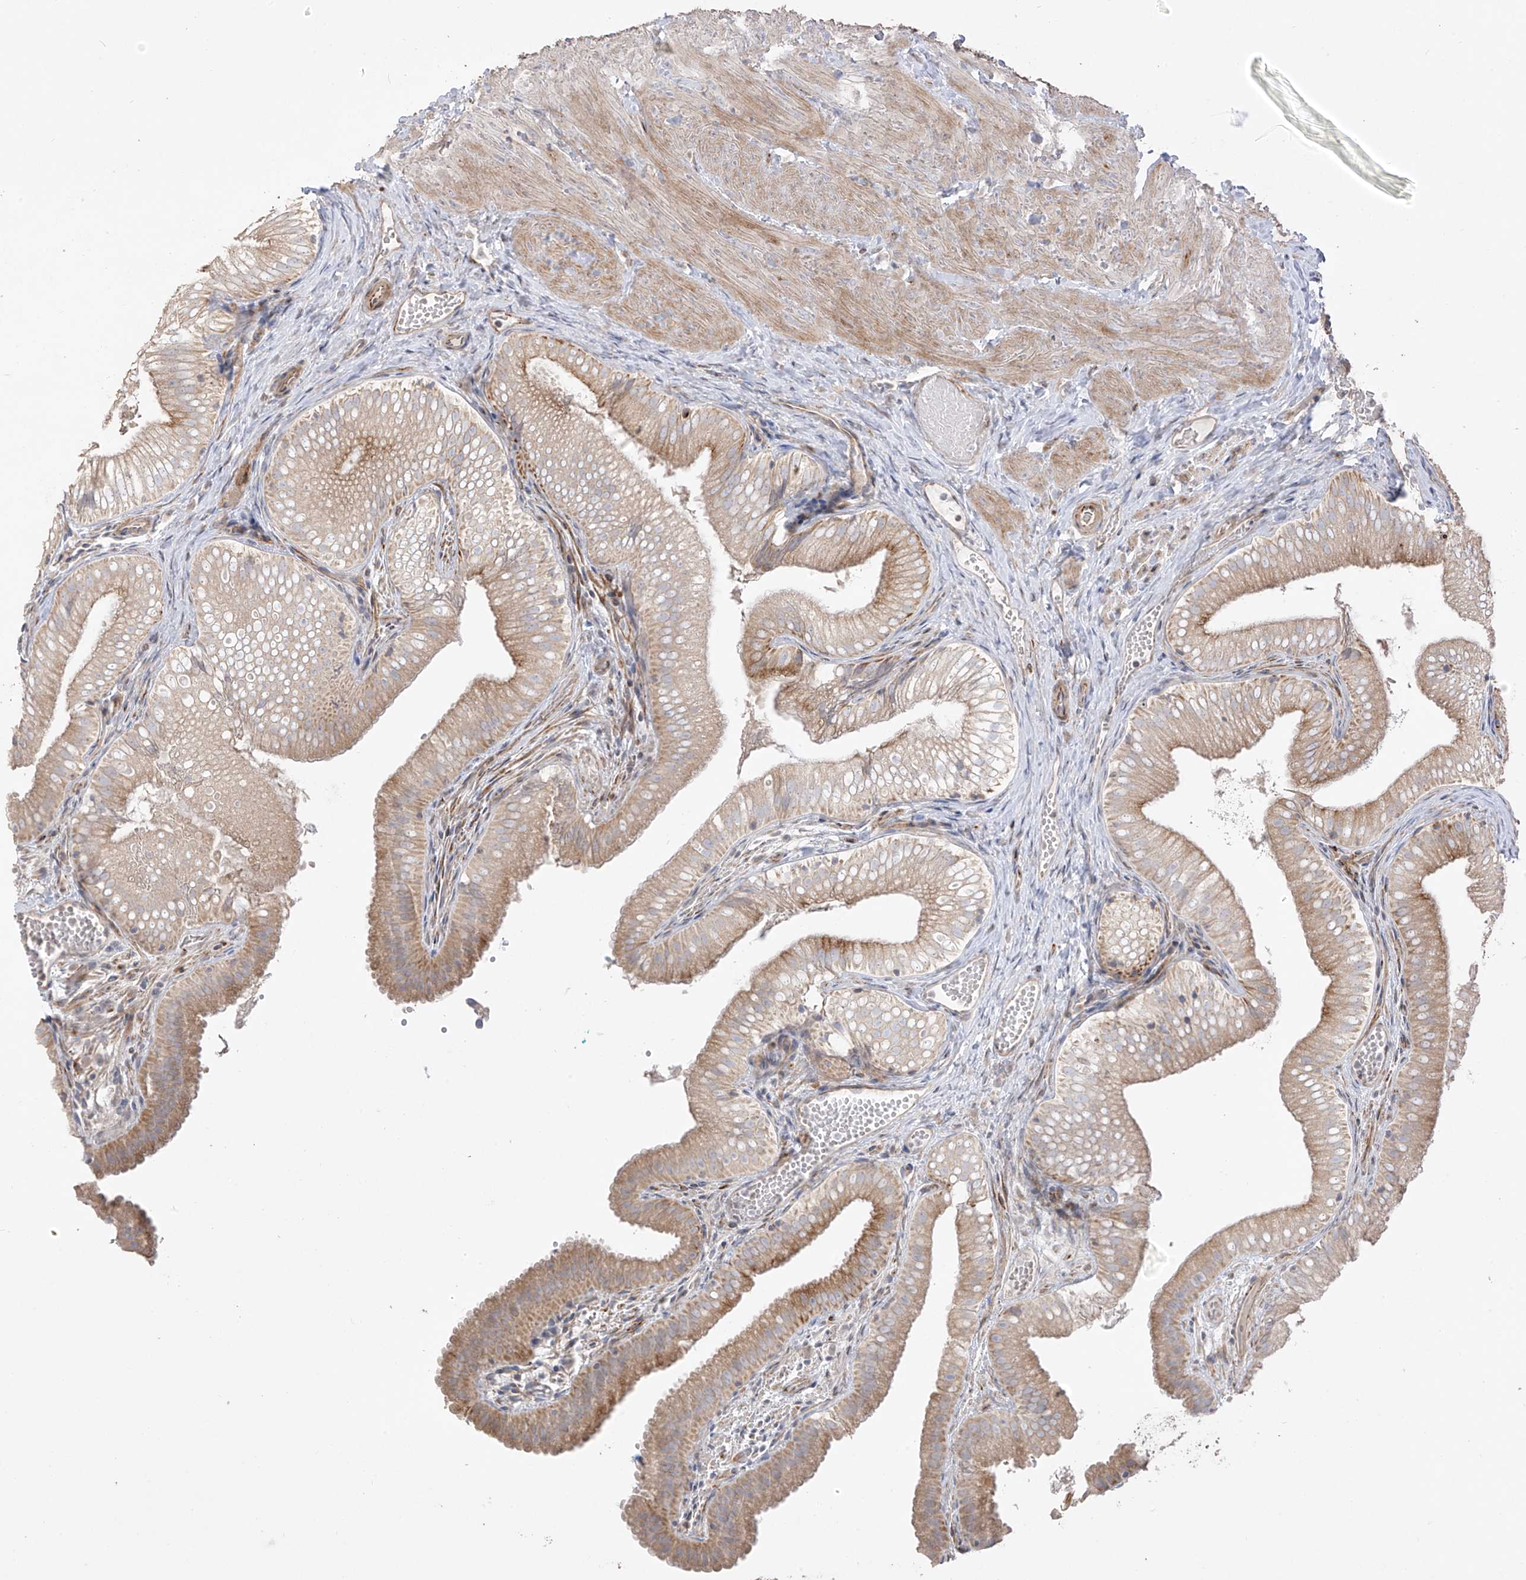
{"staining": {"intensity": "moderate", "quantity": "25%-75%", "location": "cytoplasmic/membranous"}, "tissue": "gallbladder", "cell_type": "Glandular cells", "image_type": "normal", "snomed": [{"axis": "morphology", "description": "Normal tissue, NOS"}, {"axis": "topography", "description": "Gallbladder"}], "caption": "Immunohistochemical staining of normal human gallbladder displays moderate cytoplasmic/membranous protein expression in approximately 25%-75% of glandular cells. (brown staining indicates protein expression, while blue staining denotes nuclei).", "gene": "DCDC2", "patient": {"sex": "female", "age": 30}}